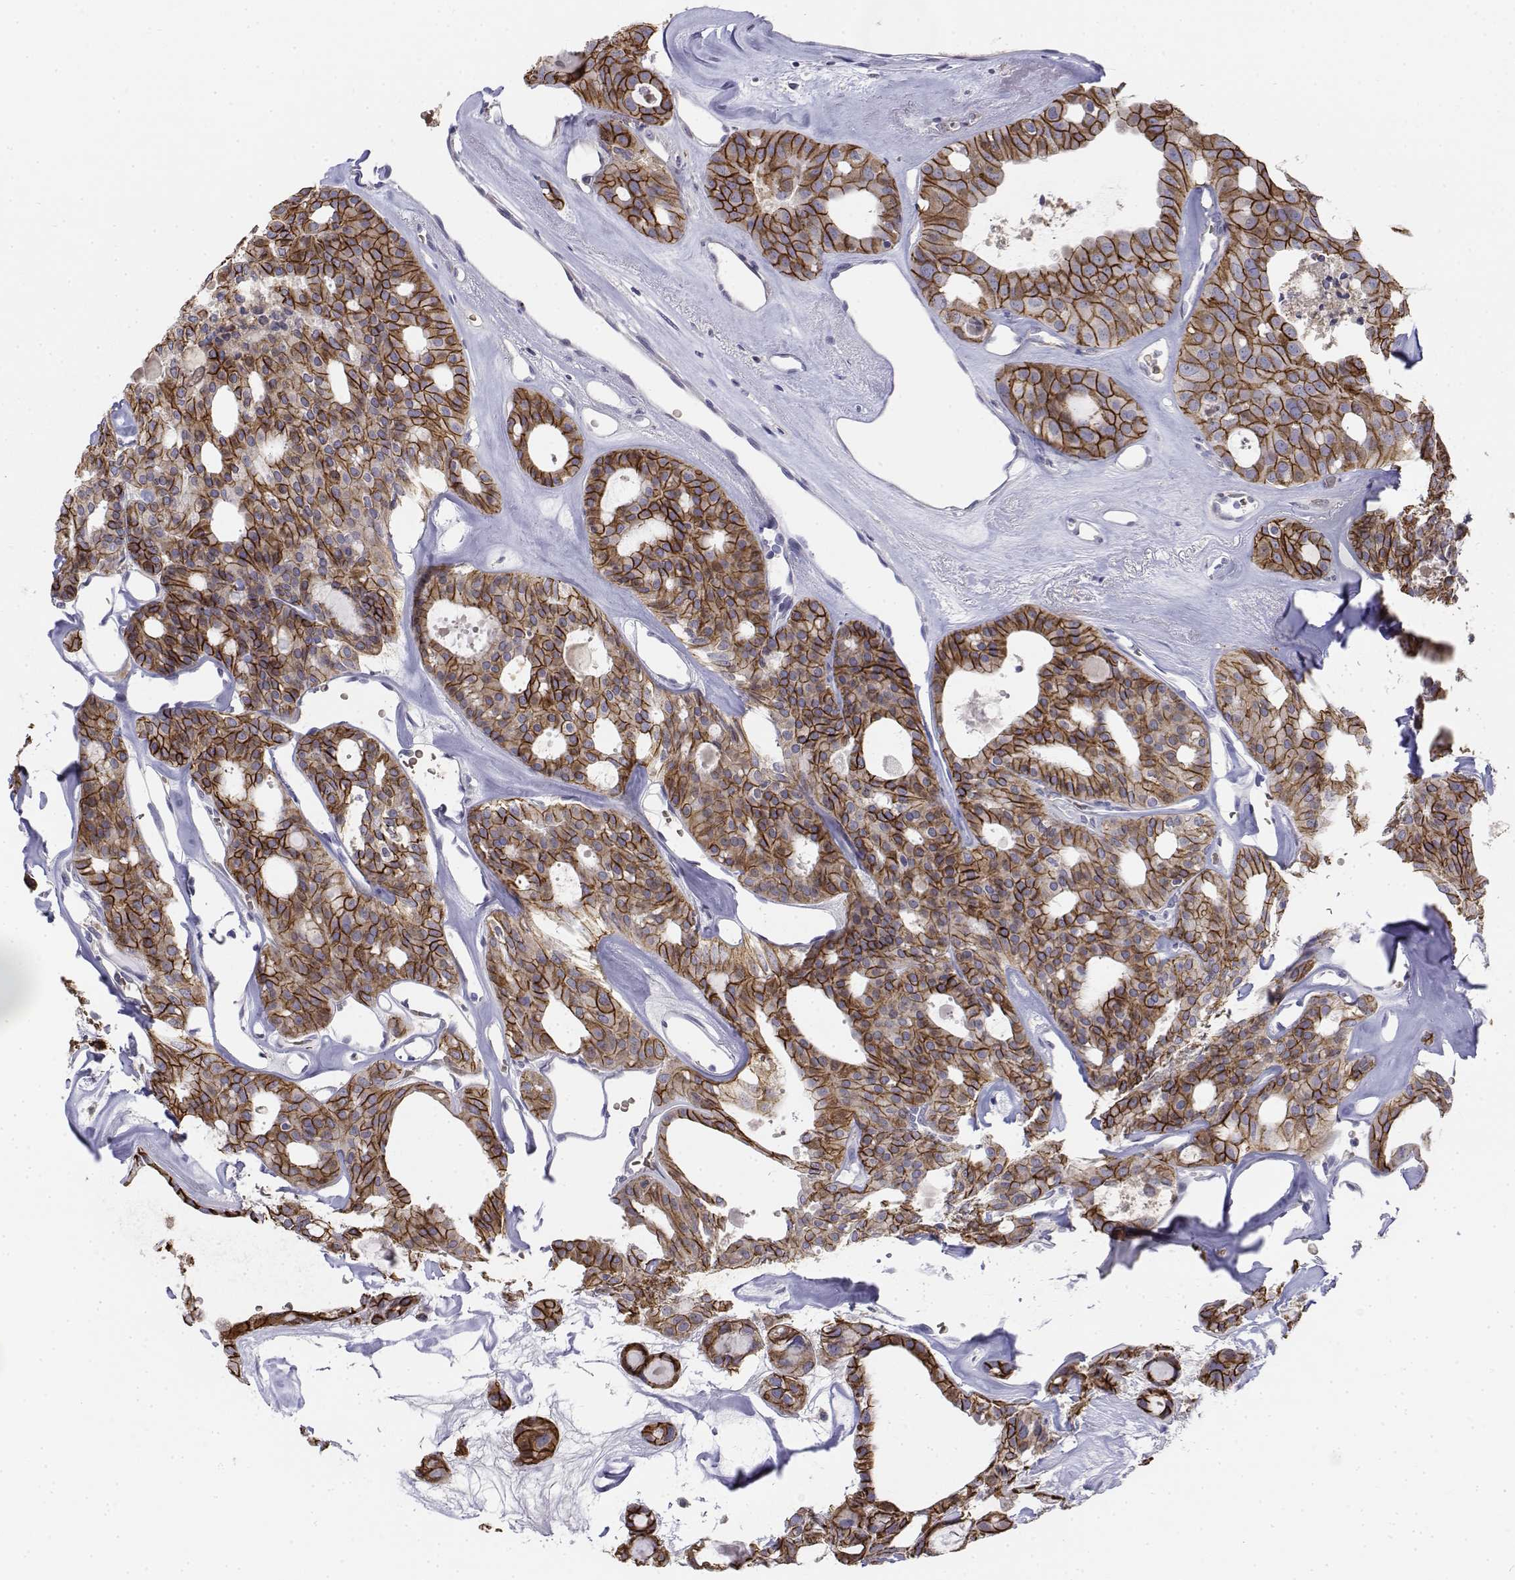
{"staining": {"intensity": "strong", "quantity": ">75%", "location": "cytoplasmic/membranous"}, "tissue": "thyroid cancer", "cell_type": "Tumor cells", "image_type": "cancer", "snomed": [{"axis": "morphology", "description": "Follicular adenoma carcinoma, NOS"}, {"axis": "topography", "description": "Thyroid gland"}], "caption": "An IHC image of neoplastic tissue is shown. Protein staining in brown labels strong cytoplasmic/membranous positivity in follicular adenoma carcinoma (thyroid) within tumor cells.", "gene": "CADM1", "patient": {"sex": "male", "age": 75}}